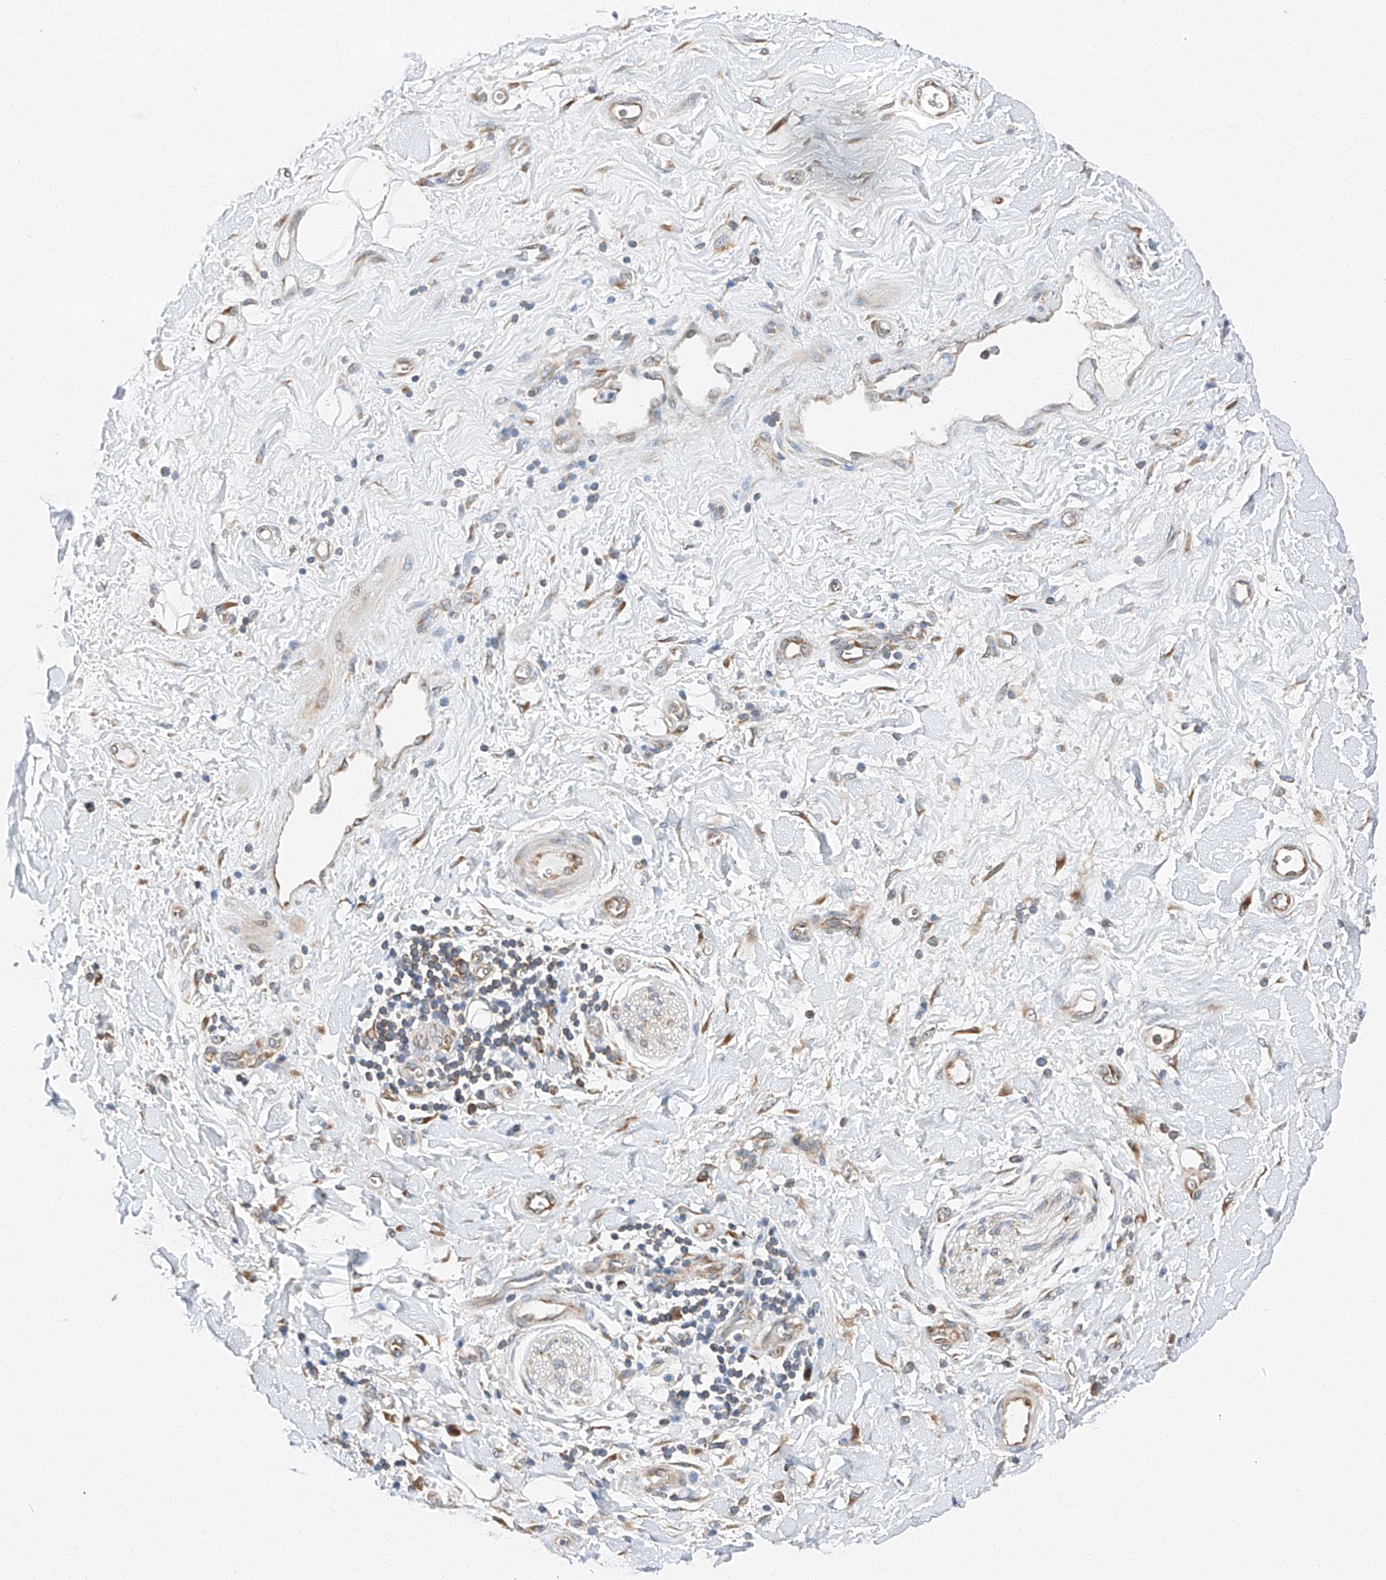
{"staining": {"intensity": "weak", "quantity": "<25%", "location": "cytoplasmic/membranous"}, "tissue": "adipose tissue", "cell_type": "Adipocytes", "image_type": "normal", "snomed": [{"axis": "morphology", "description": "Normal tissue, NOS"}, {"axis": "morphology", "description": "Adenocarcinoma, NOS"}, {"axis": "topography", "description": "Pancreas"}, {"axis": "topography", "description": "Peripheral nerve tissue"}], "caption": "Human adipose tissue stained for a protein using immunohistochemistry (IHC) demonstrates no expression in adipocytes.", "gene": "ZC3H15", "patient": {"sex": "male", "age": 59}}